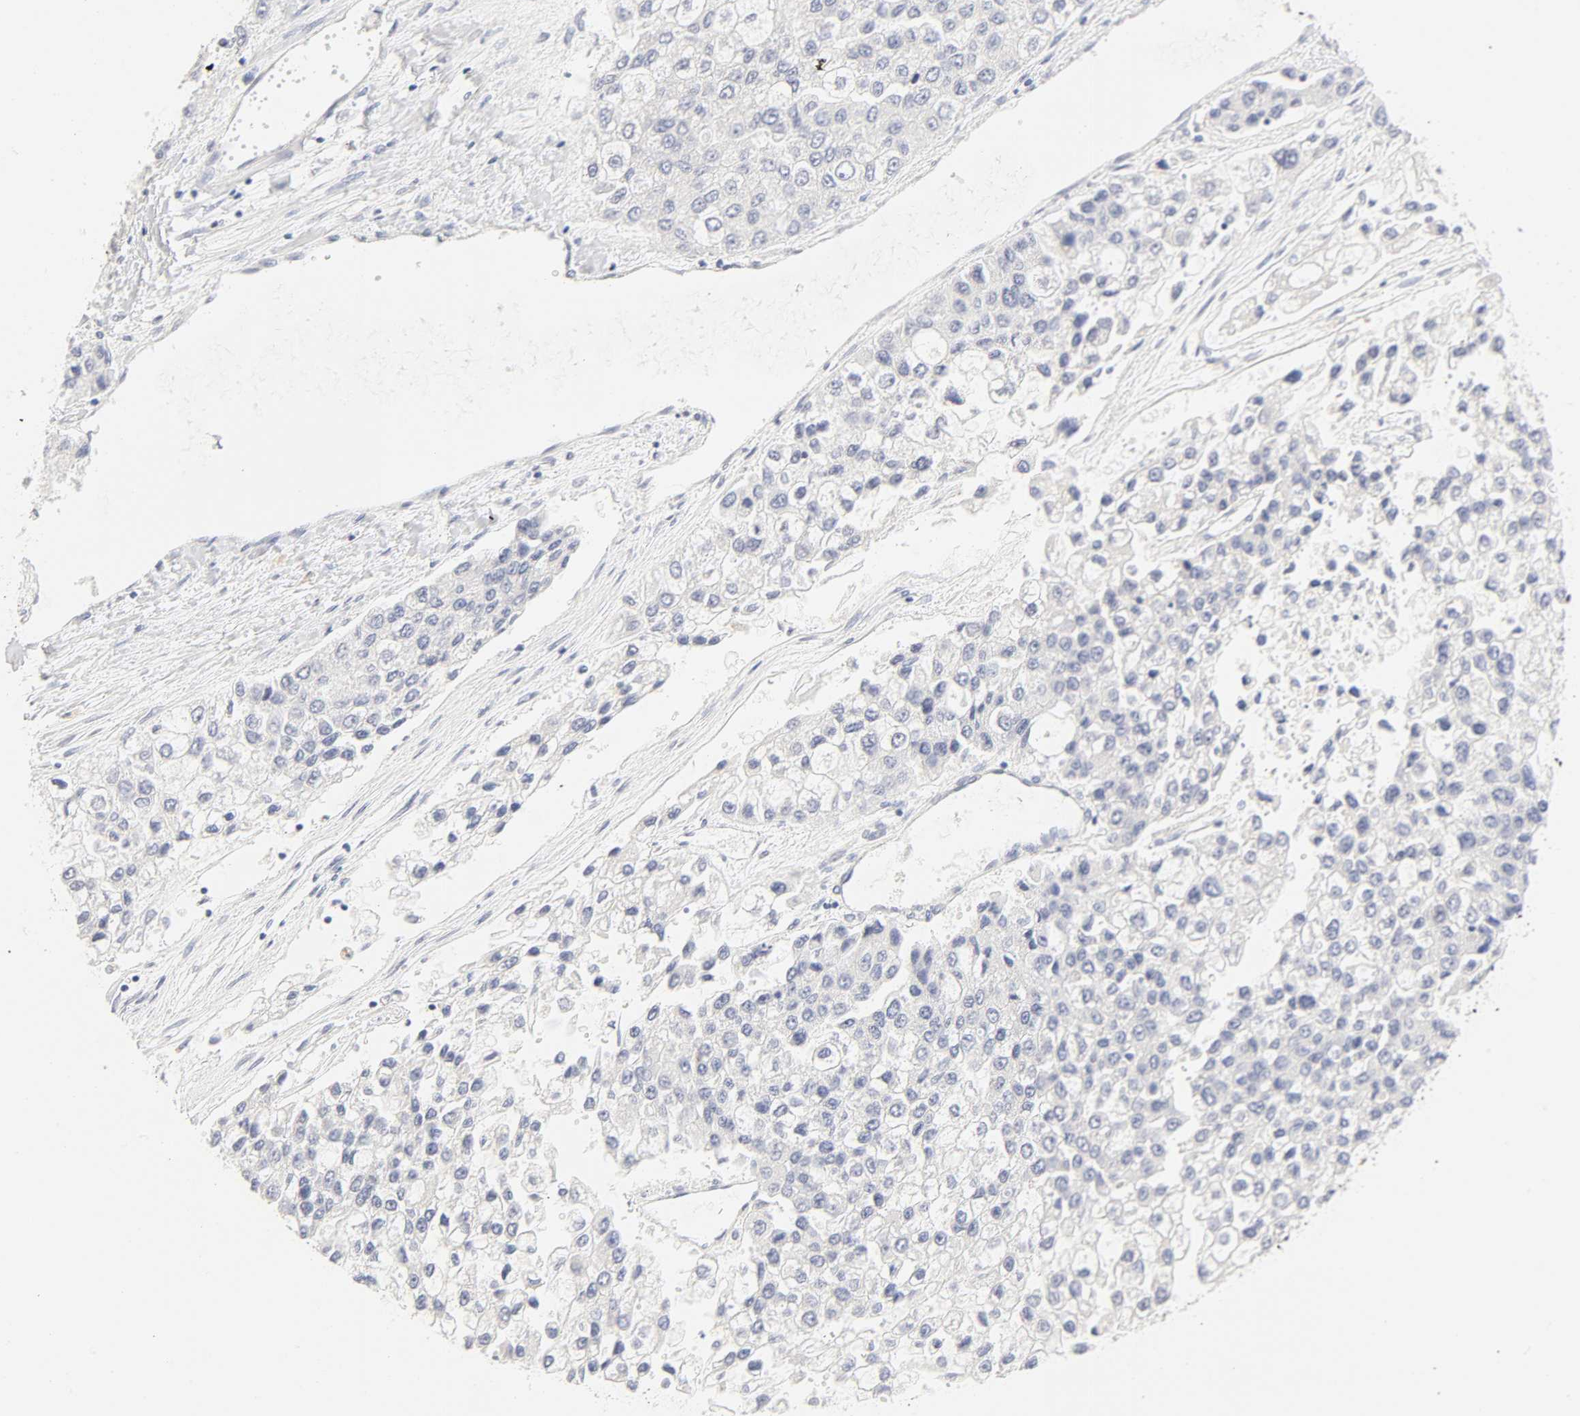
{"staining": {"intensity": "negative", "quantity": "none", "location": "none"}, "tissue": "liver cancer", "cell_type": "Tumor cells", "image_type": "cancer", "snomed": [{"axis": "morphology", "description": "Carcinoma, Hepatocellular, NOS"}, {"axis": "topography", "description": "Liver"}], "caption": "Photomicrograph shows no significant protein expression in tumor cells of hepatocellular carcinoma (liver).", "gene": "CYP4B1", "patient": {"sex": "female", "age": 66}}